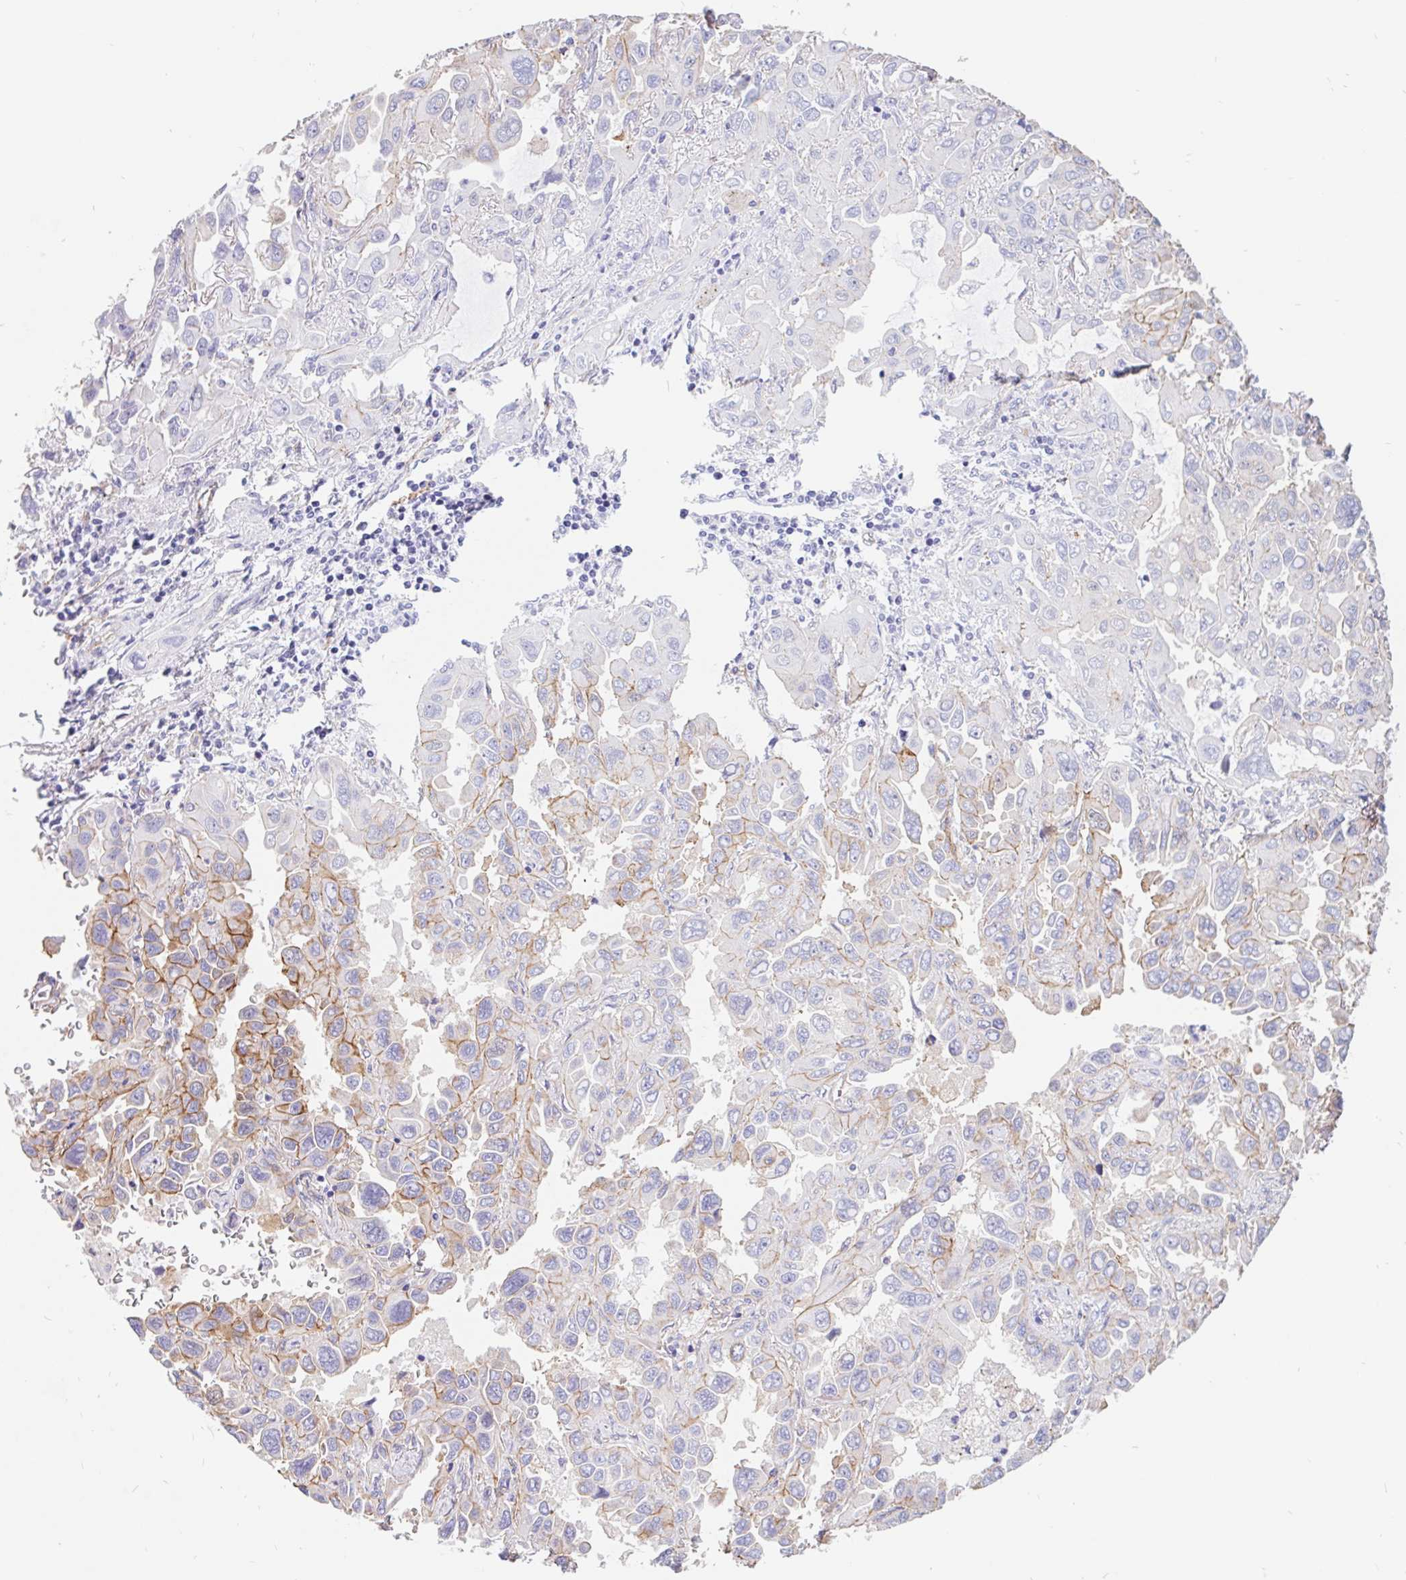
{"staining": {"intensity": "moderate", "quantity": "<25%", "location": "cytoplasmic/membranous"}, "tissue": "lung cancer", "cell_type": "Tumor cells", "image_type": "cancer", "snomed": [{"axis": "morphology", "description": "Adenocarcinoma, NOS"}, {"axis": "topography", "description": "Lung"}], "caption": "A photomicrograph showing moderate cytoplasmic/membranous positivity in approximately <25% of tumor cells in lung cancer (adenocarcinoma), as visualized by brown immunohistochemical staining.", "gene": "LIMCH1", "patient": {"sex": "male", "age": 64}}